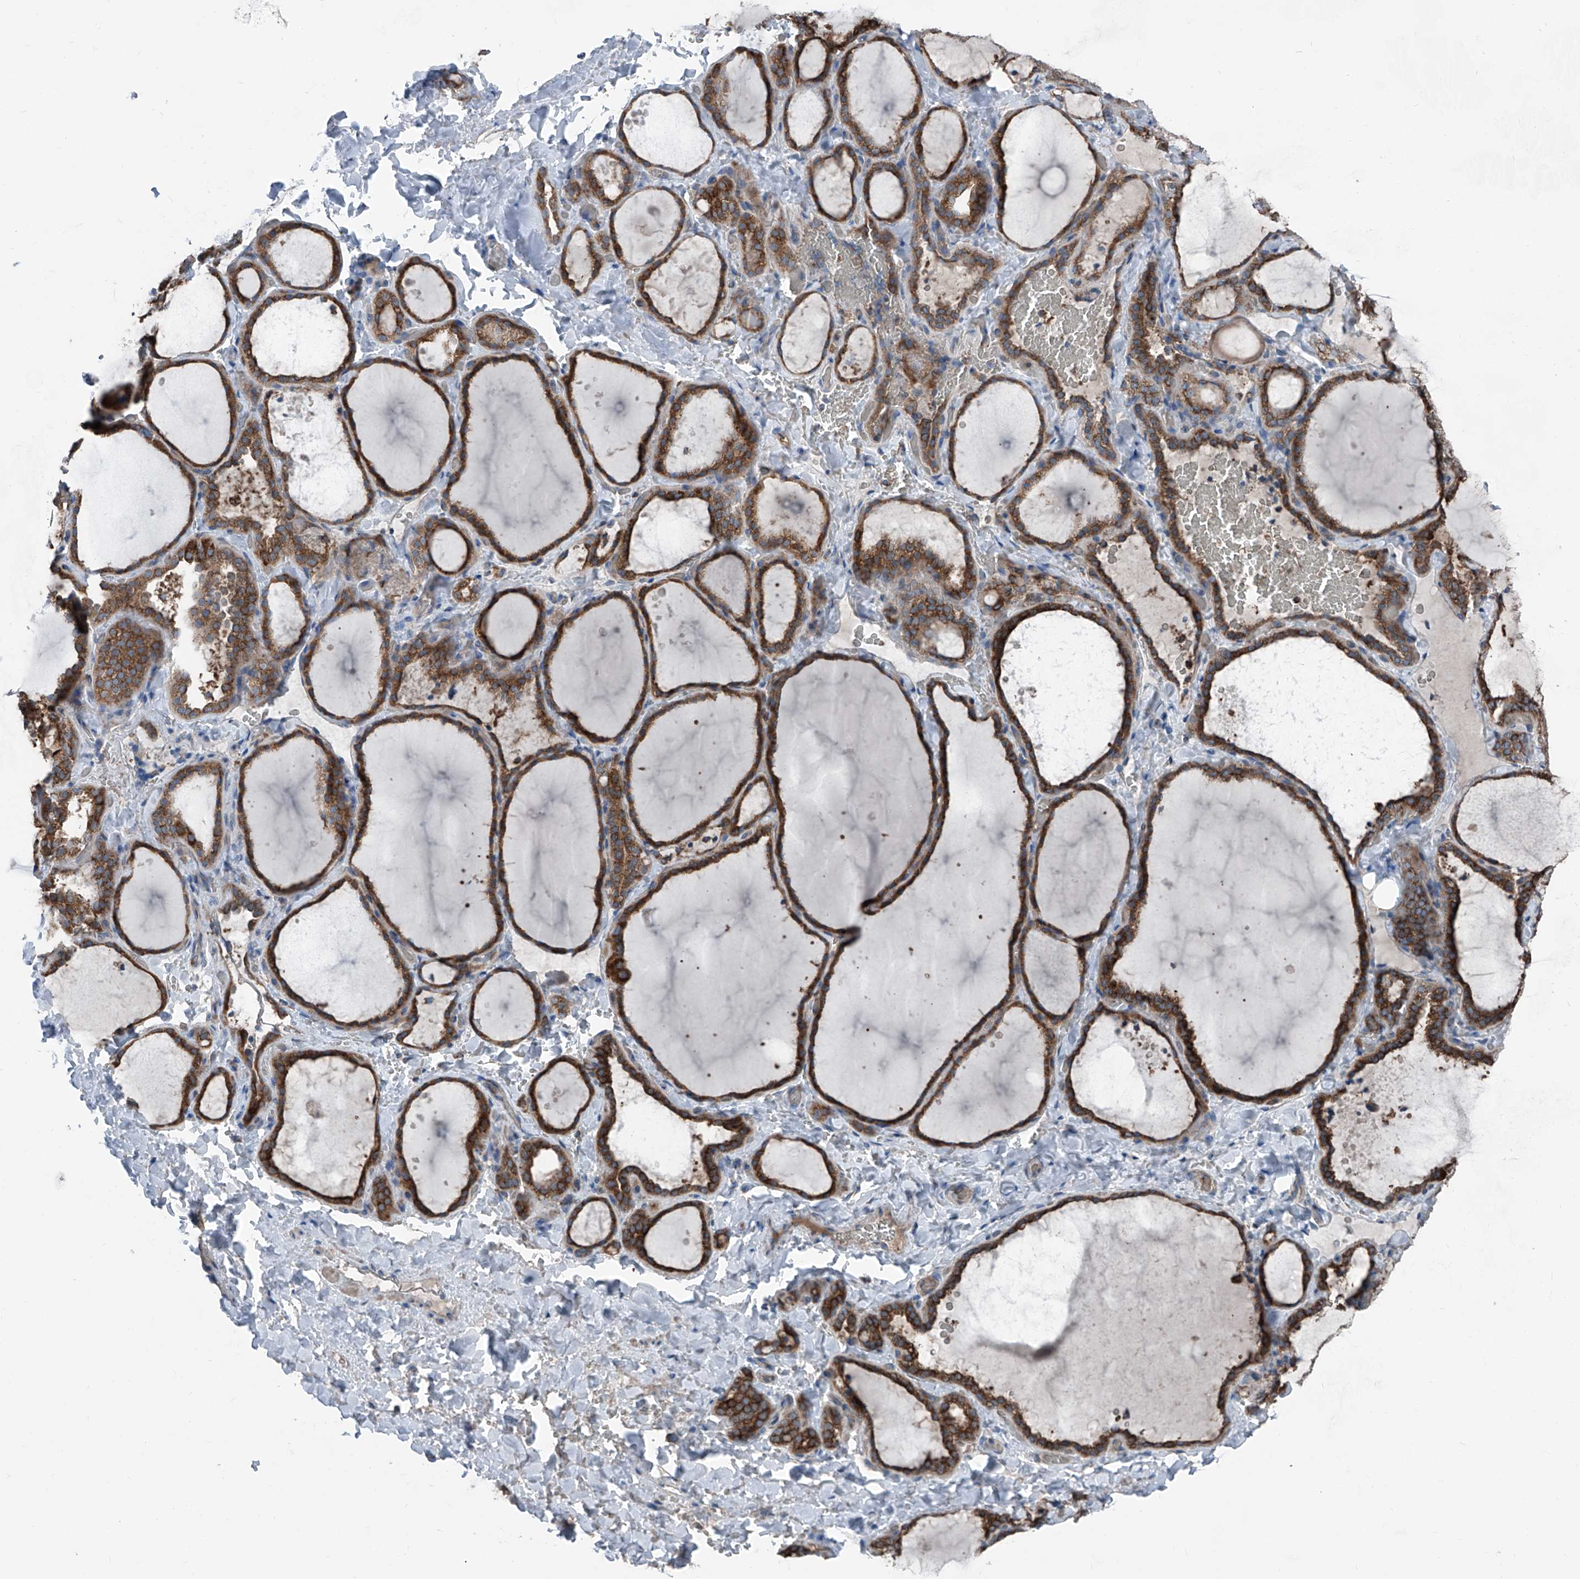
{"staining": {"intensity": "strong", "quantity": ">75%", "location": "cytoplasmic/membranous"}, "tissue": "thyroid gland", "cell_type": "Glandular cells", "image_type": "normal", "snomed": [{"axis": "morphology", "description": "Normal tissue, NOS"}, {"axis": "topography", "description": "Thyroid gland"}], "caption": "Brown immunohistochemical staining in benign thyroid gland demonstrates strong cytoplasmic/membranous positivity in approximately >75% of glandular cells. Nuclei are stained in blue.", "gene": "GPAT3", "patient": {"sex": "female", "age": 22}}